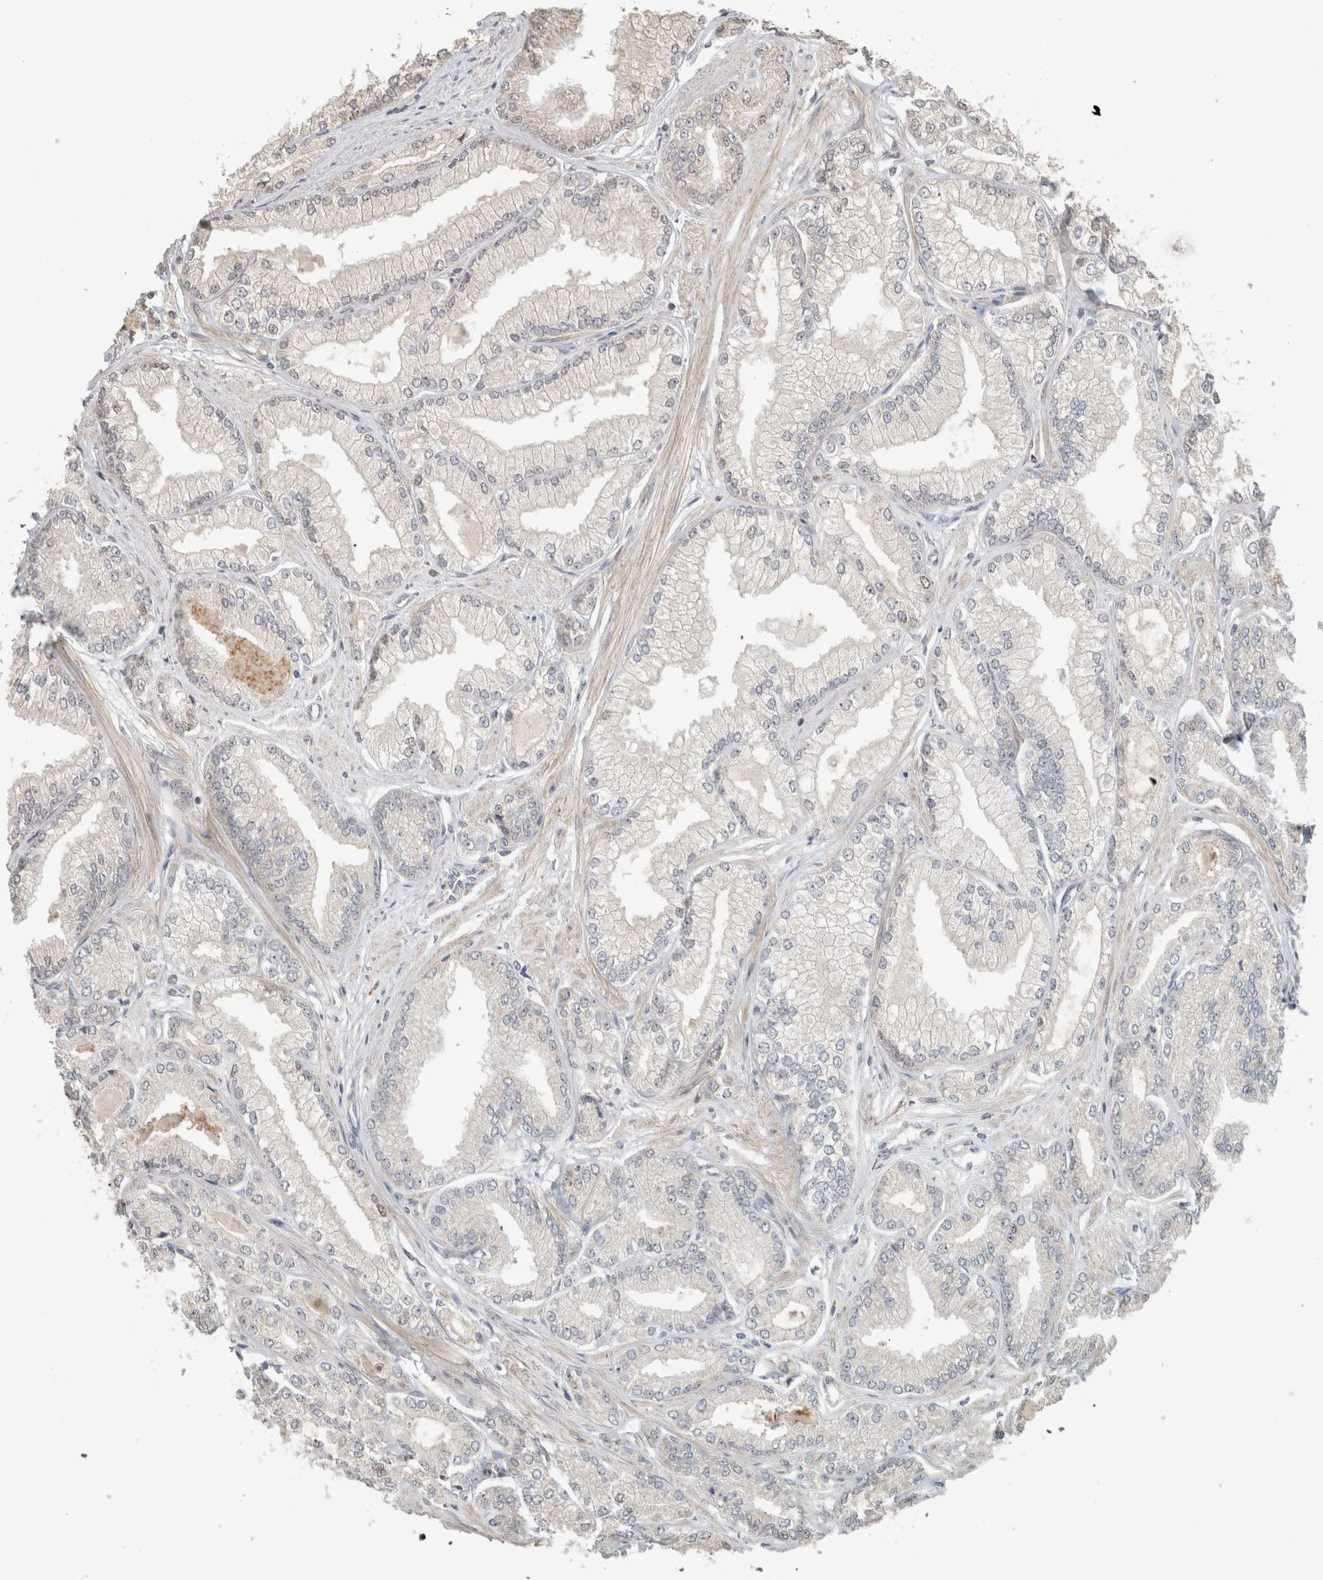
{"staining": {"intensity": "negative", "quantity": "none", "location": "none"}, "tissue": "prostate cancer", "cell_type": "Tumor cells", "image_type": "cancer", "snomed": [{"axis": "morphology", "description": "Adenocarcinoma, Low grade"}, {"axis": "topography", "description": "Prostate"}], "caption": "There is no significant staining in tumor cells of prostate cancer.", "gene": "GINS4", "patient": {"sex": "male", "age": 52}}